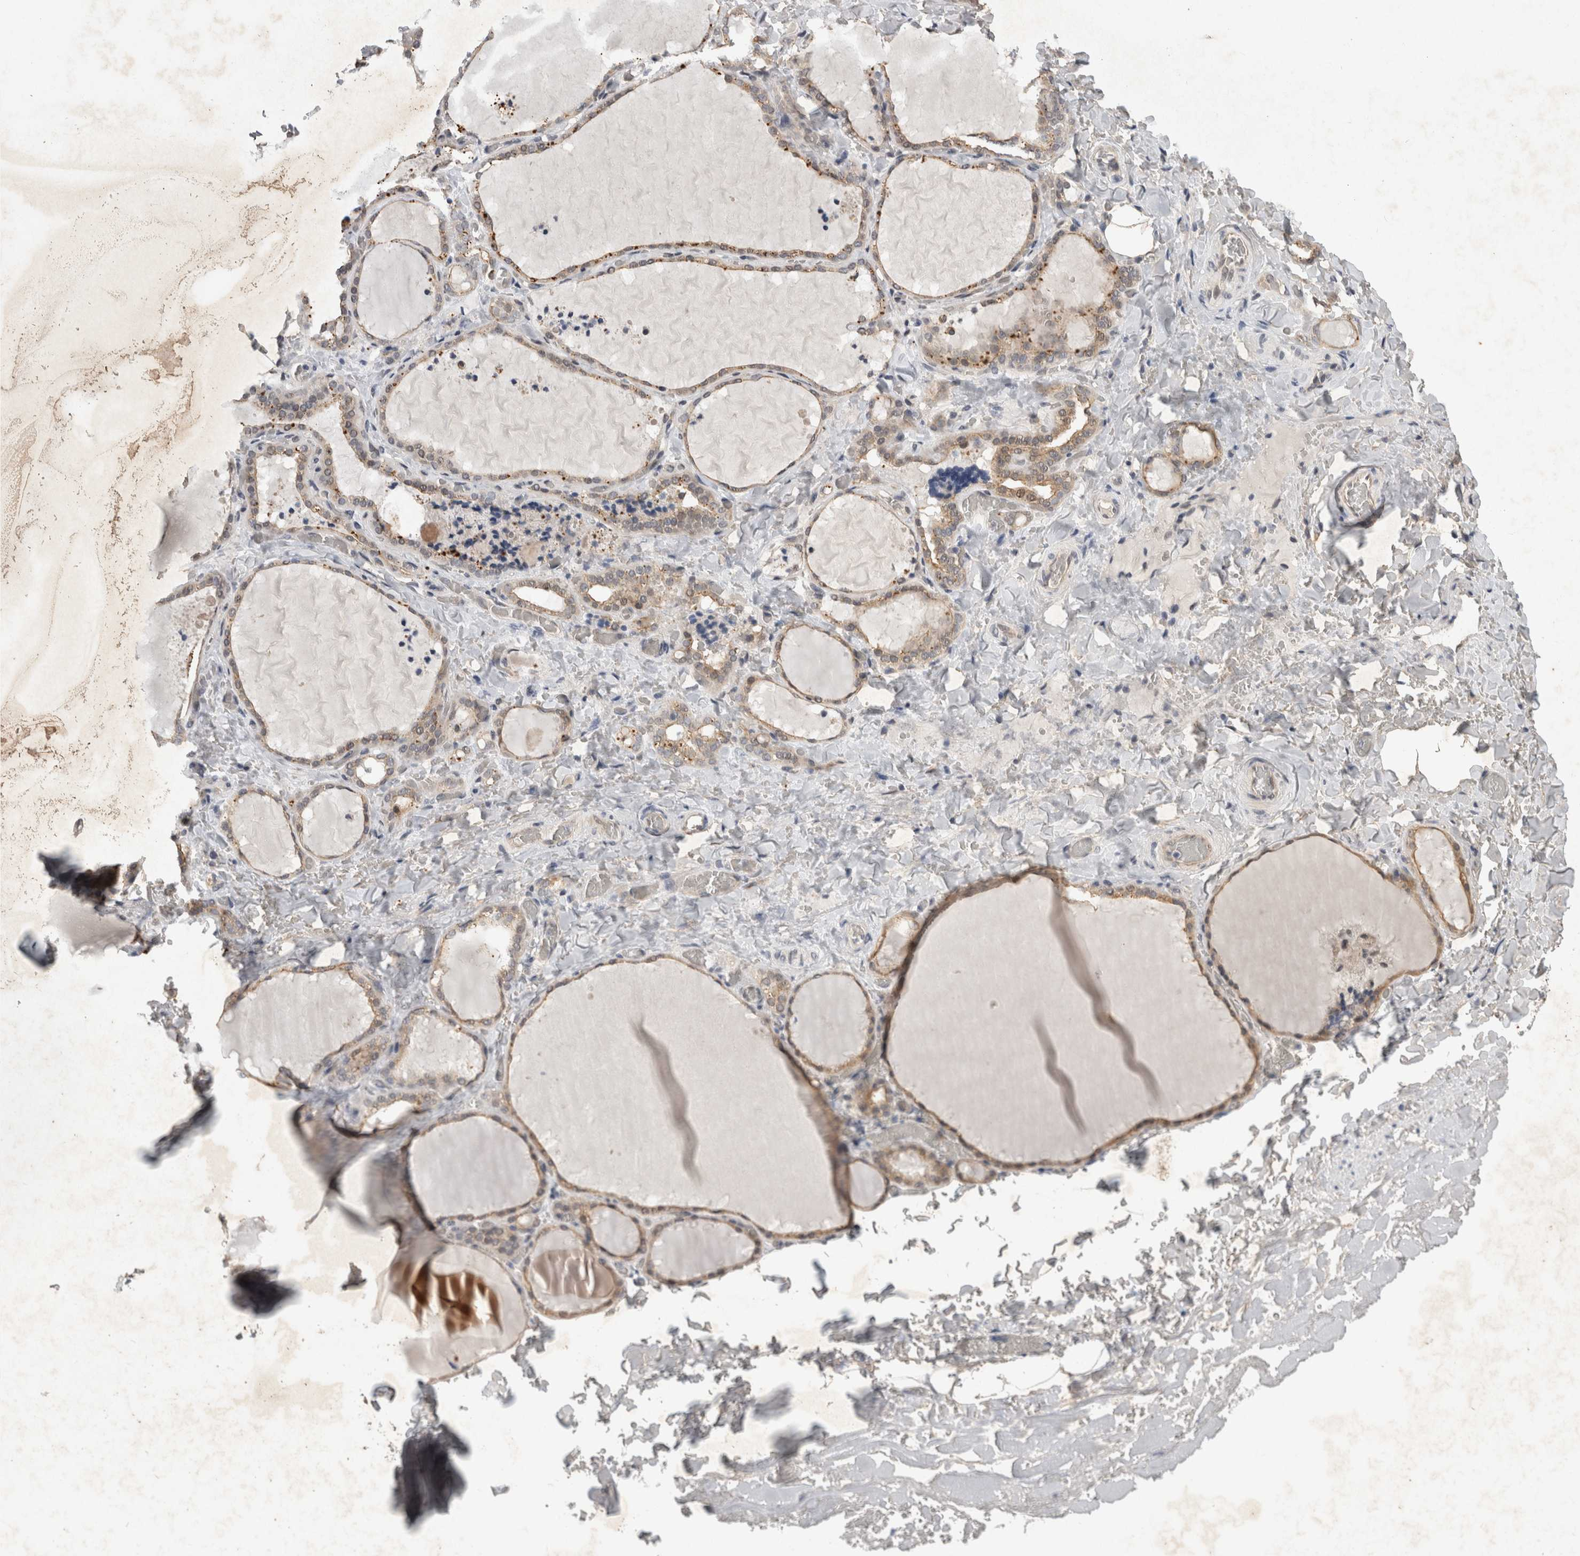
{"staining": {"intensity": "moderate", "quantity": ">75%", "location": "cytoplasmic/membranous"}, "tissue": "thyroid gland", "cell_type": "Glandular cells", "image_type": "normal", "snomed": [{"axis": "morphology", "description": "Normal tissue, NOS"}, {"axis": "topography", "description": "Thyroid gland"}], "caption": "This is a histology image of IHC staining of normal thyroid gland, which shows moderate expression in the cytoplasmic/membranous of glandular cells.", "gene": "RHPN1", "patient": {"sex": "female", "age": 22}}